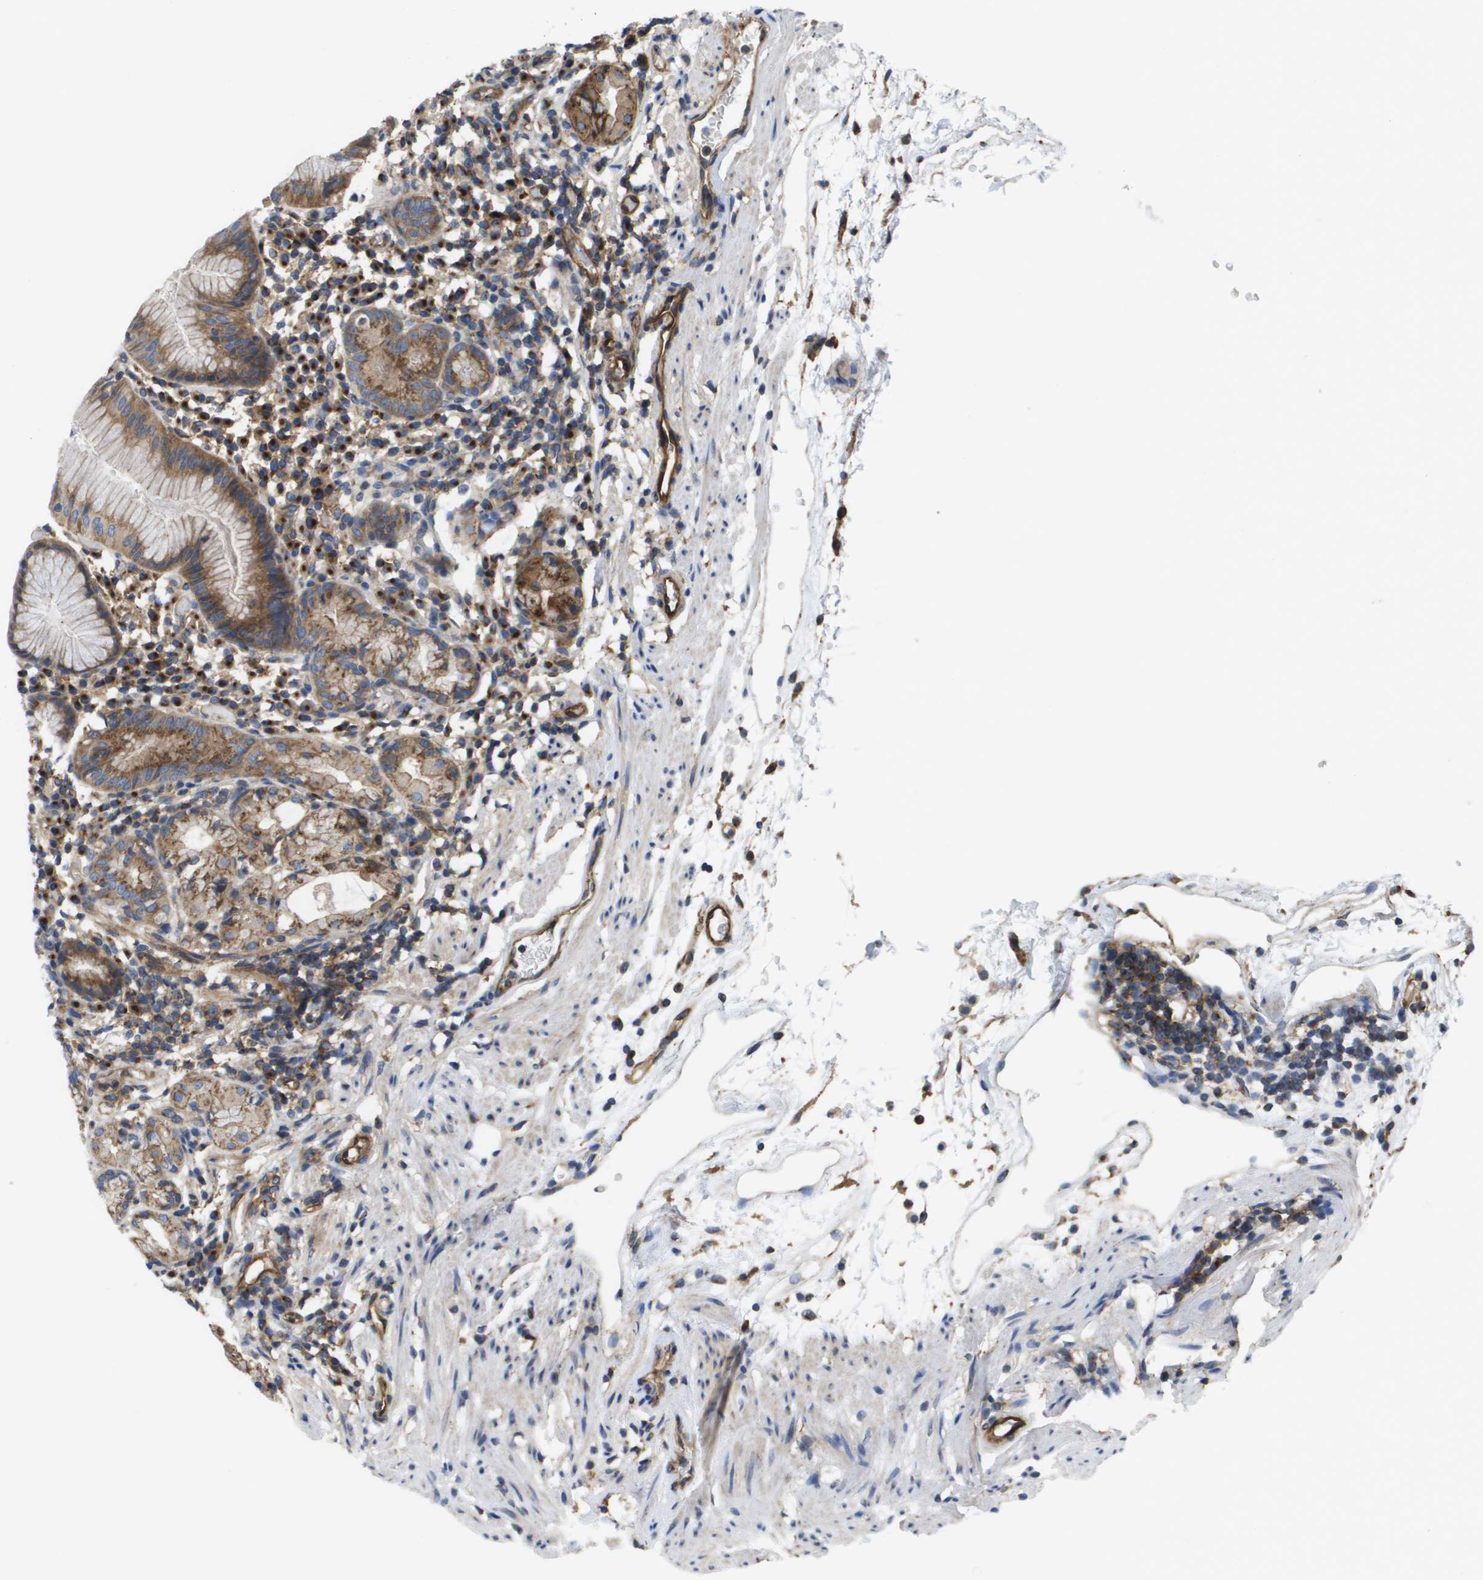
{"staining": {"intensity": "moderate", "quantity": ">75%", "location": "cytoplasmic/membranous"}, "tissue": "stomach", "cell_type": "Glandular cells", "image_type": "normal", "snomed": [{"axis": "morphology", "description": "Normal tissue, NOS"}, {"axis": "topography", "description": "Stomach"}, {"axis": "topography", "description": "Stomach, lower"}], "caption": "Brown immunohistochemical staining in normal human stomach reveals moderate cytoplasmic/membranous expression in approximately >75% of glandular cells. The staining was performed using DAB (3,3'-diaminobenzidine) to visualize the protein expression in brown, while the nuclei were stained in blue with hematoxylin (Magnification: 20x).", "gene": "BST2", "patient": {"sex": "female", "age": 75}}